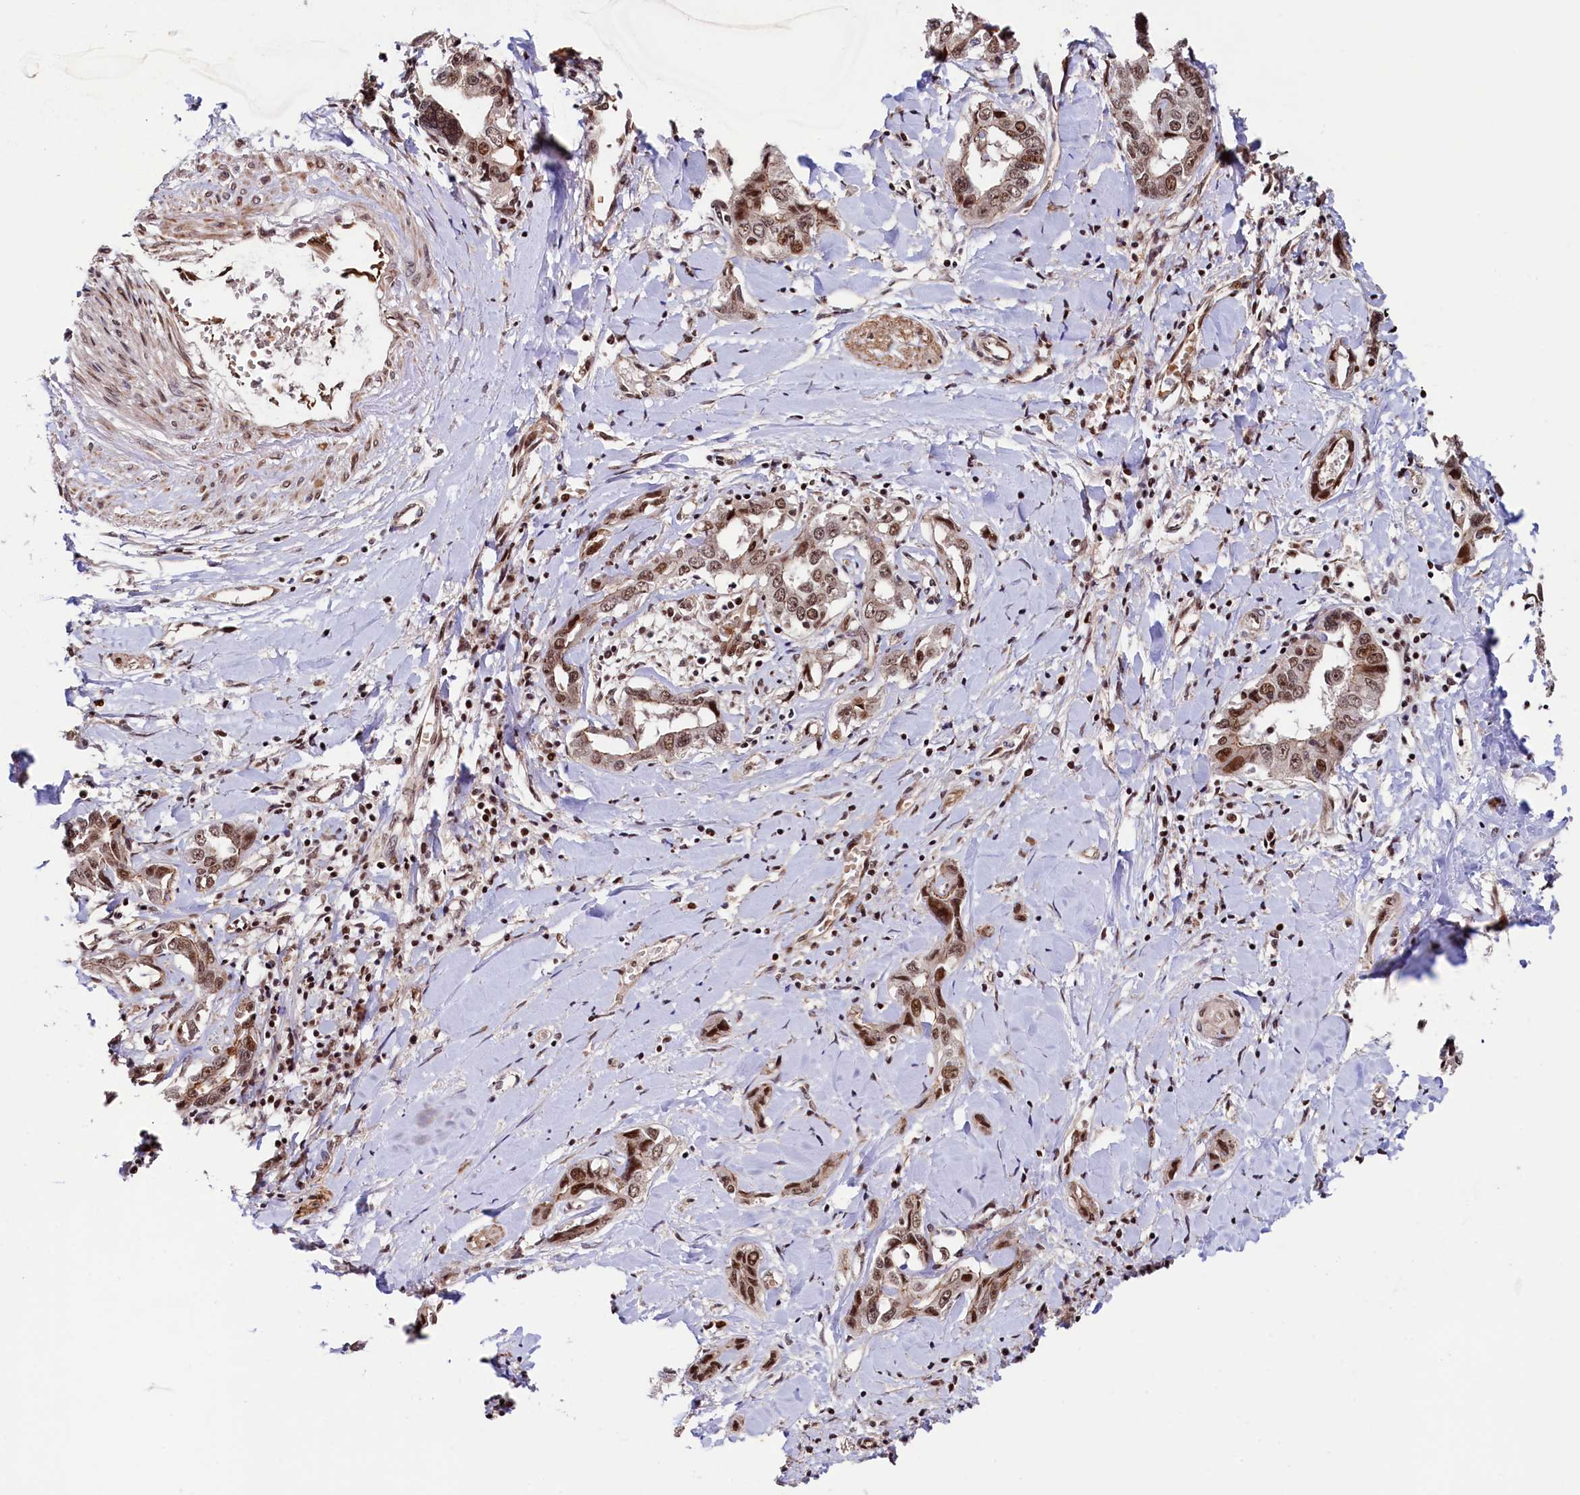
{"staining": {"intensity": "moderate", "quantity": ">75%", "location": "nuclear"}, "tissue": "liver cancer", "cell_type": "Tumor cells", "image_type": "cancer", "snomed": [{"axis": "morphology", "description": "Cholangiocarcinoma"}, {"axis": "topography", "description": "Liver"}], "caption": "Liver cholangiocarcinoma was stained to show a protein in brown. There is medium levels of moderate nuclear staining in about >75% of tumor cells.", "gene": "LEO1", "patient": {"sex": "male", "age": 59}}